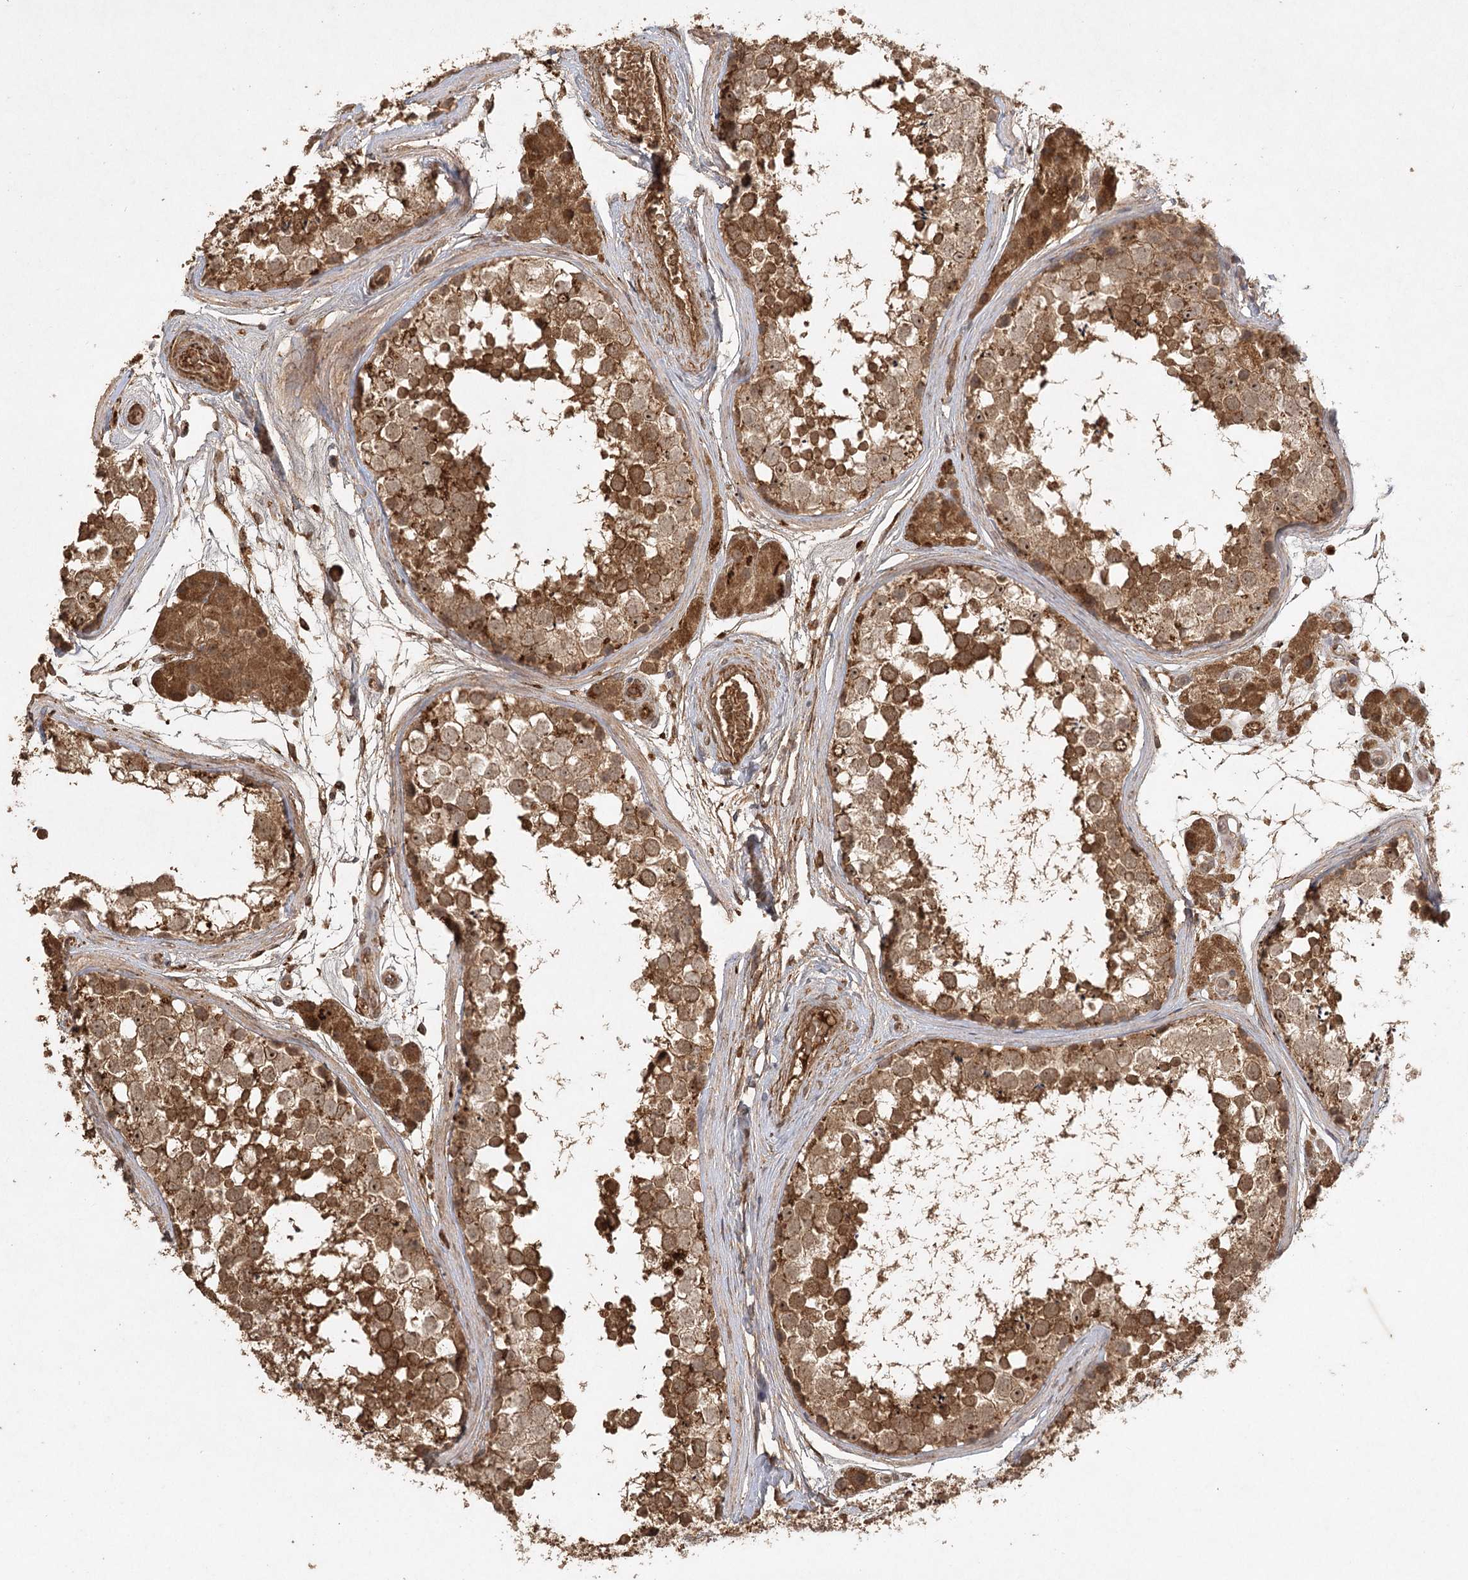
{"staining": {"intensity": "moderate", "quantity": ">75%", "location": "cytoplasmic/membranous"}, "tissue": "testis", "cell_type": "Cells in seminiferous ducts", "image_type": "normal", "snomed": [{"axis": "morphology", "description": "Normal tissue, NOS"}, {"axis": "topography", "description": "Testis"}], "caption": "The micrograph shows staining of unremarkable testis, revealing moderate cytoplasmic/membranous protein staining (brown color) within cells in seminiferous ducts. The staining is performed using DAB brown chromogen to label protein expression. The nuclei are counter-stained blue using hematoxylin.", "gene": "ARL13A", "patient": {"sex": "male", "age": 56}}